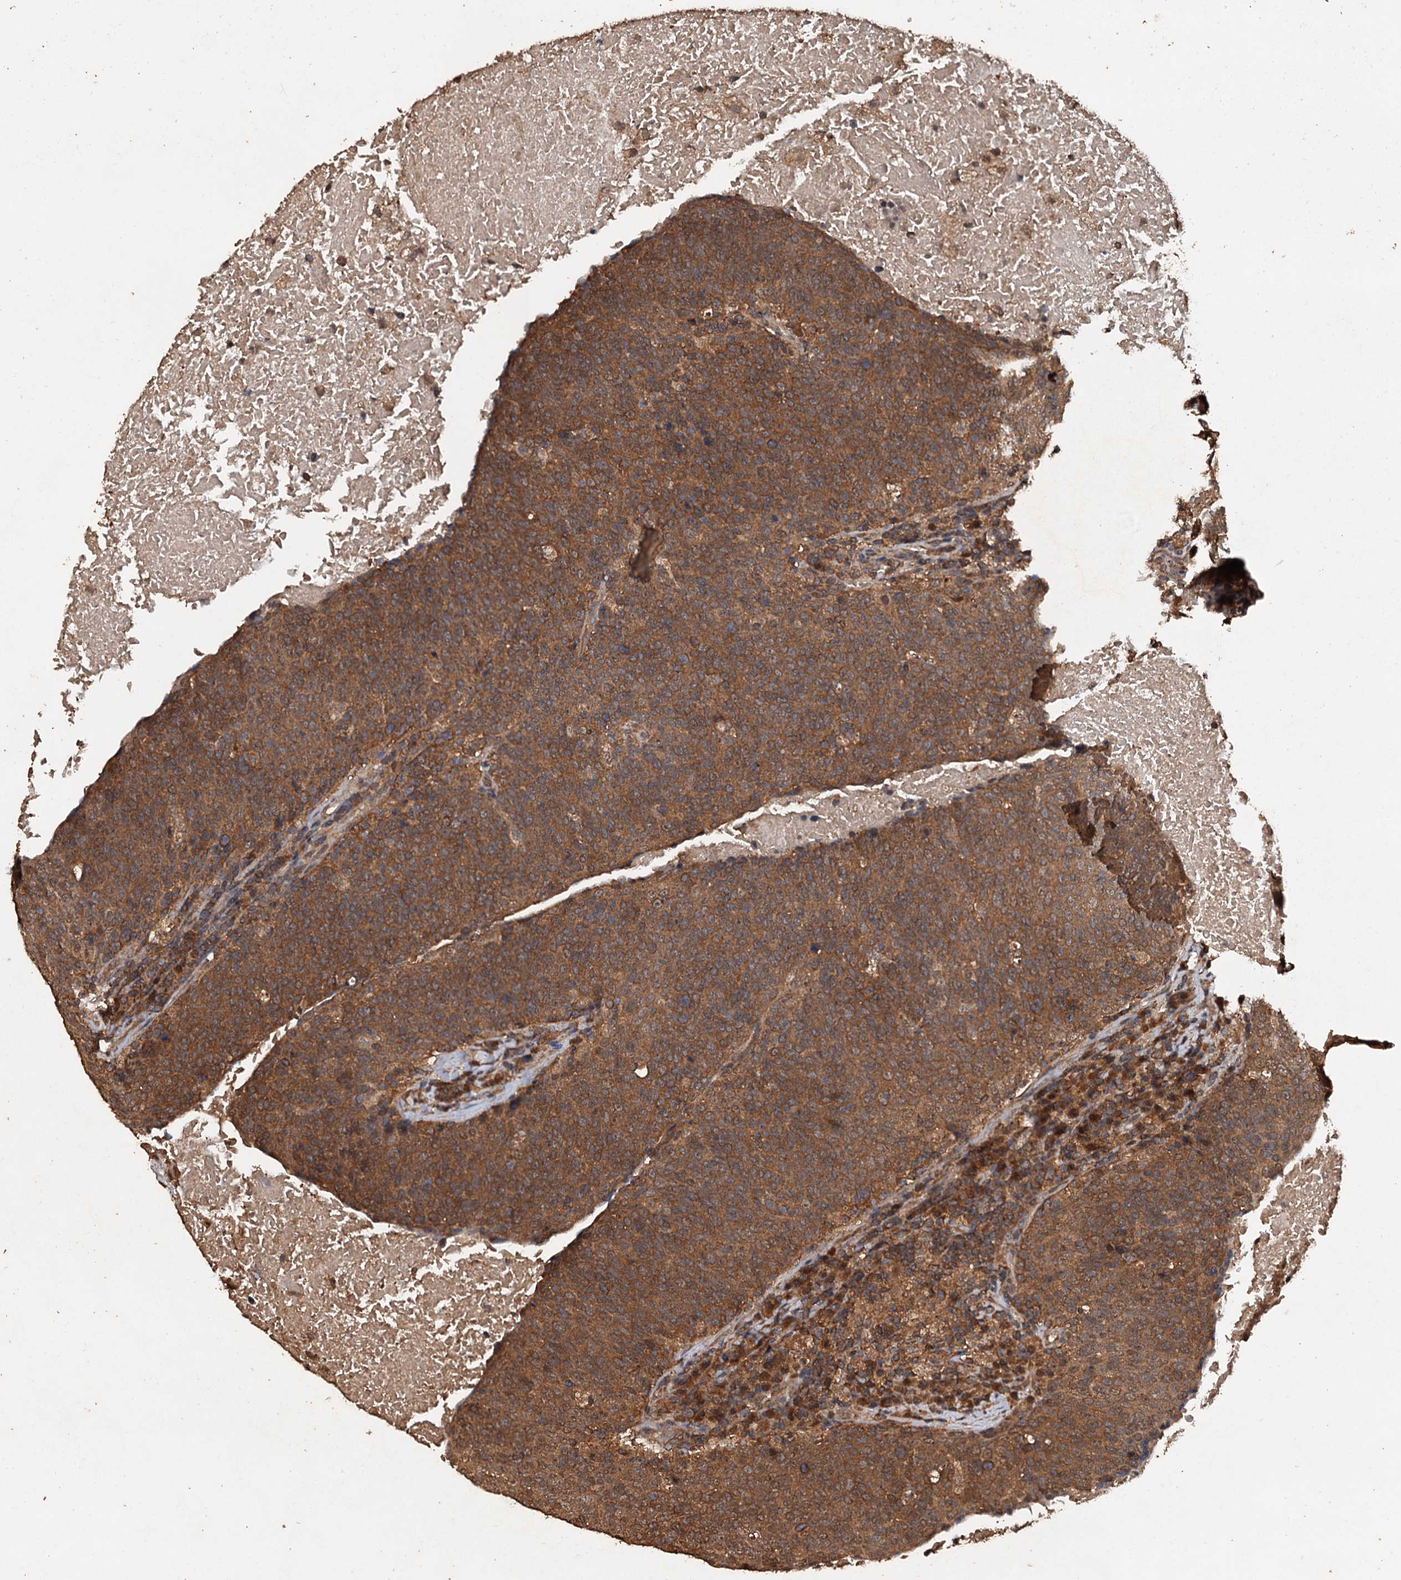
{"staining": {"intensity": "strong", "quantity": ">75%", "location": "nuclear"}, "tissue": "head and neck cancer", "cell_type": "Tumor cells", "image_type": "cancer", "snomed": [{"axis": "morphology", "description": "Squamous cell carcinoma, NOS"}, {"axis": "morphology", "description": "Squamous cell carcinoma, metastatic, NOS"}, {"axis": "topography", "description": "Lymph node"}, {"axis": "topography", "description": "Head-Neck"}], "caption": "Immunohistochemistry (IHC) (DAB) staining of head and neck cancer reveals strong nuclear protein positivity in approximately >75% of tumor cells.", "gene": "PSMD9", "patient": {"sex": "male", "age": 62}}